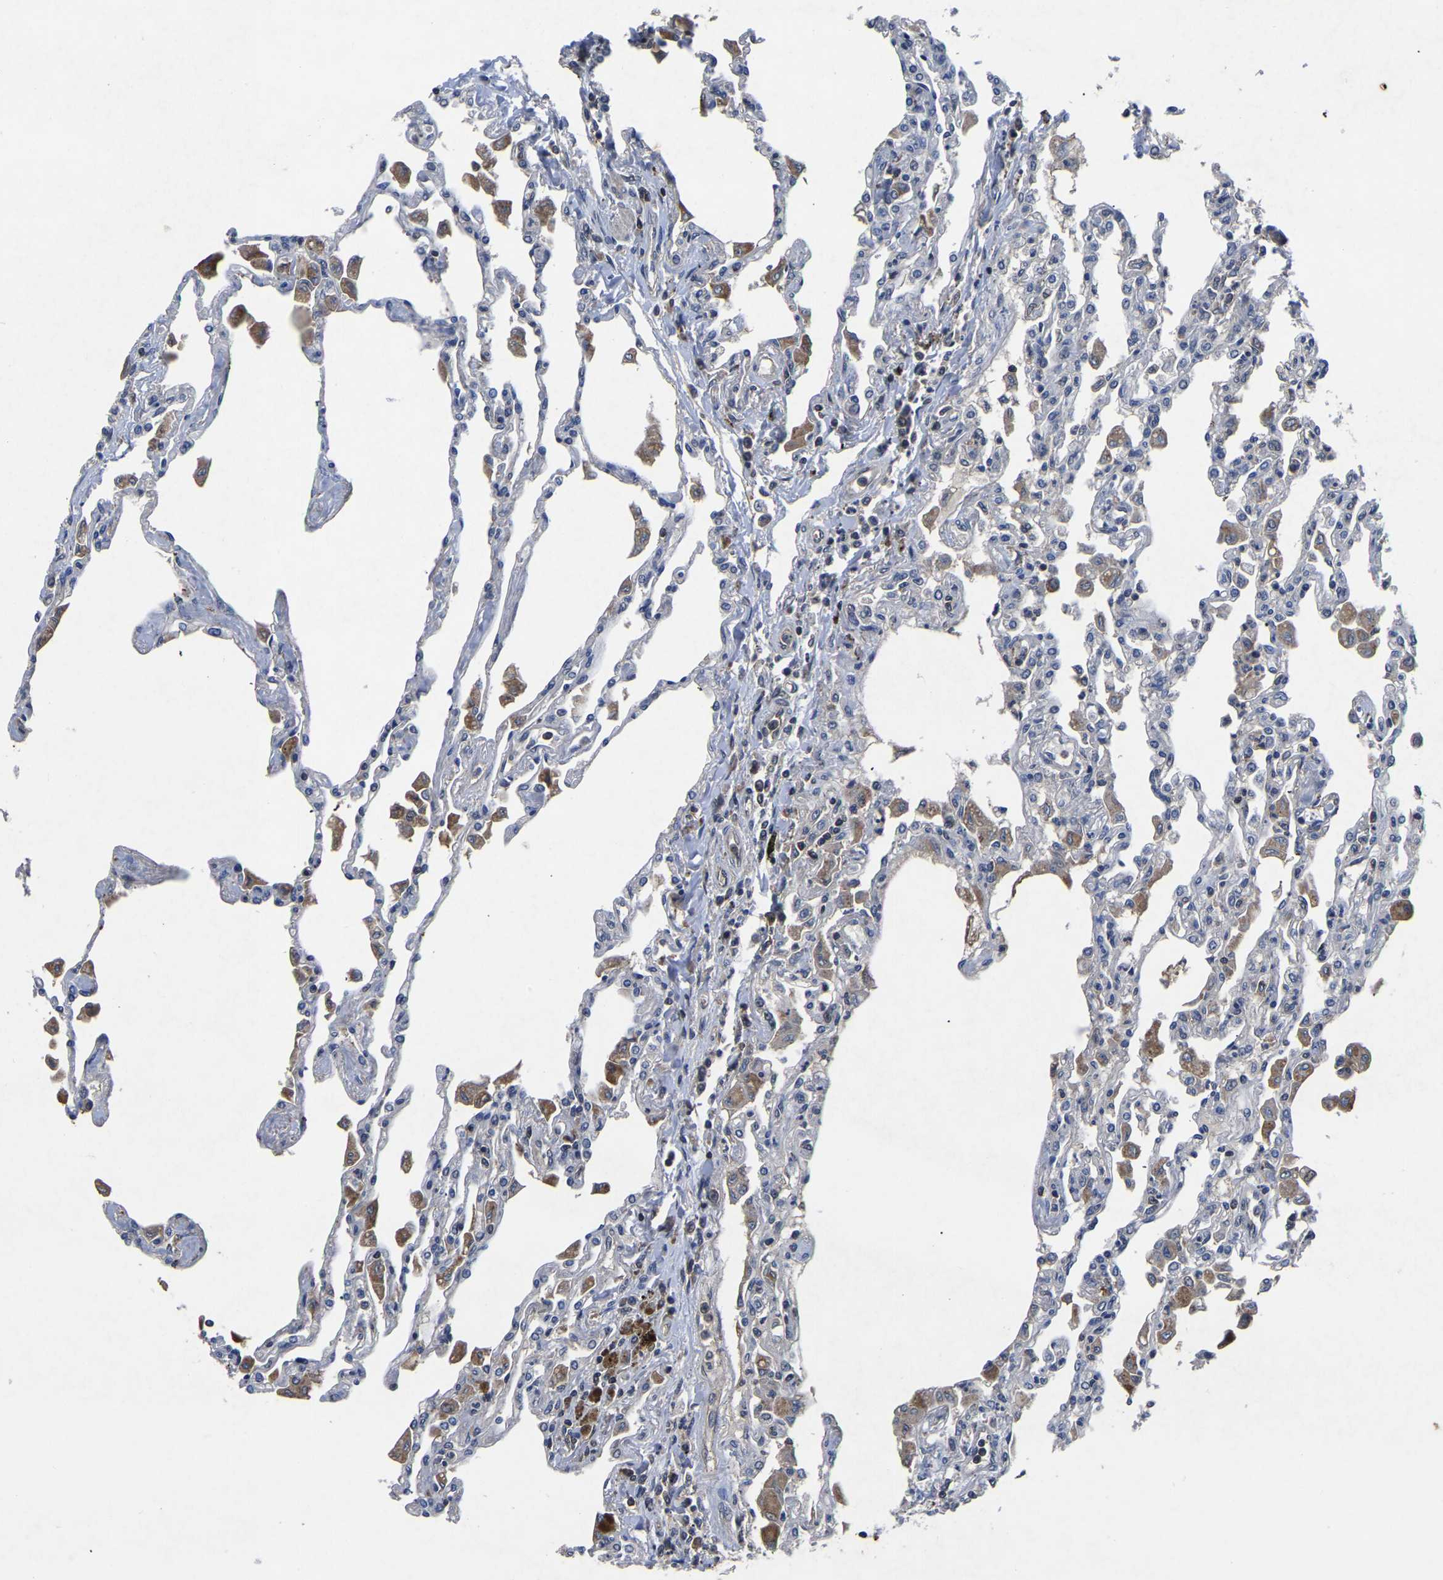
{"staining": {"intensity": "moderate", "quantity": "<25%", "location": "cytoplasmic/membranous"}, "tissue": "lung", "cell_type": "Alveolar cells", "image_type": "normal", "snomed": [{"axis": "morphology", "description": "Normal tissue, NOS"}, {"axis": "topography", "description": "Bronchus"}, {"axis": "topography", "description": "Lung"}], "caption": "Protein expression analysis of benign lung demonstrates moderate cytoplasmic/membranous expression in about <25% of alveolar cells. (Stains: DAB in brown, nuclei in blue, Microscopy: brightfield microscopy at high magnification).", "gene": "FGD5", "patient": {"sex": "female", "age": 49}}